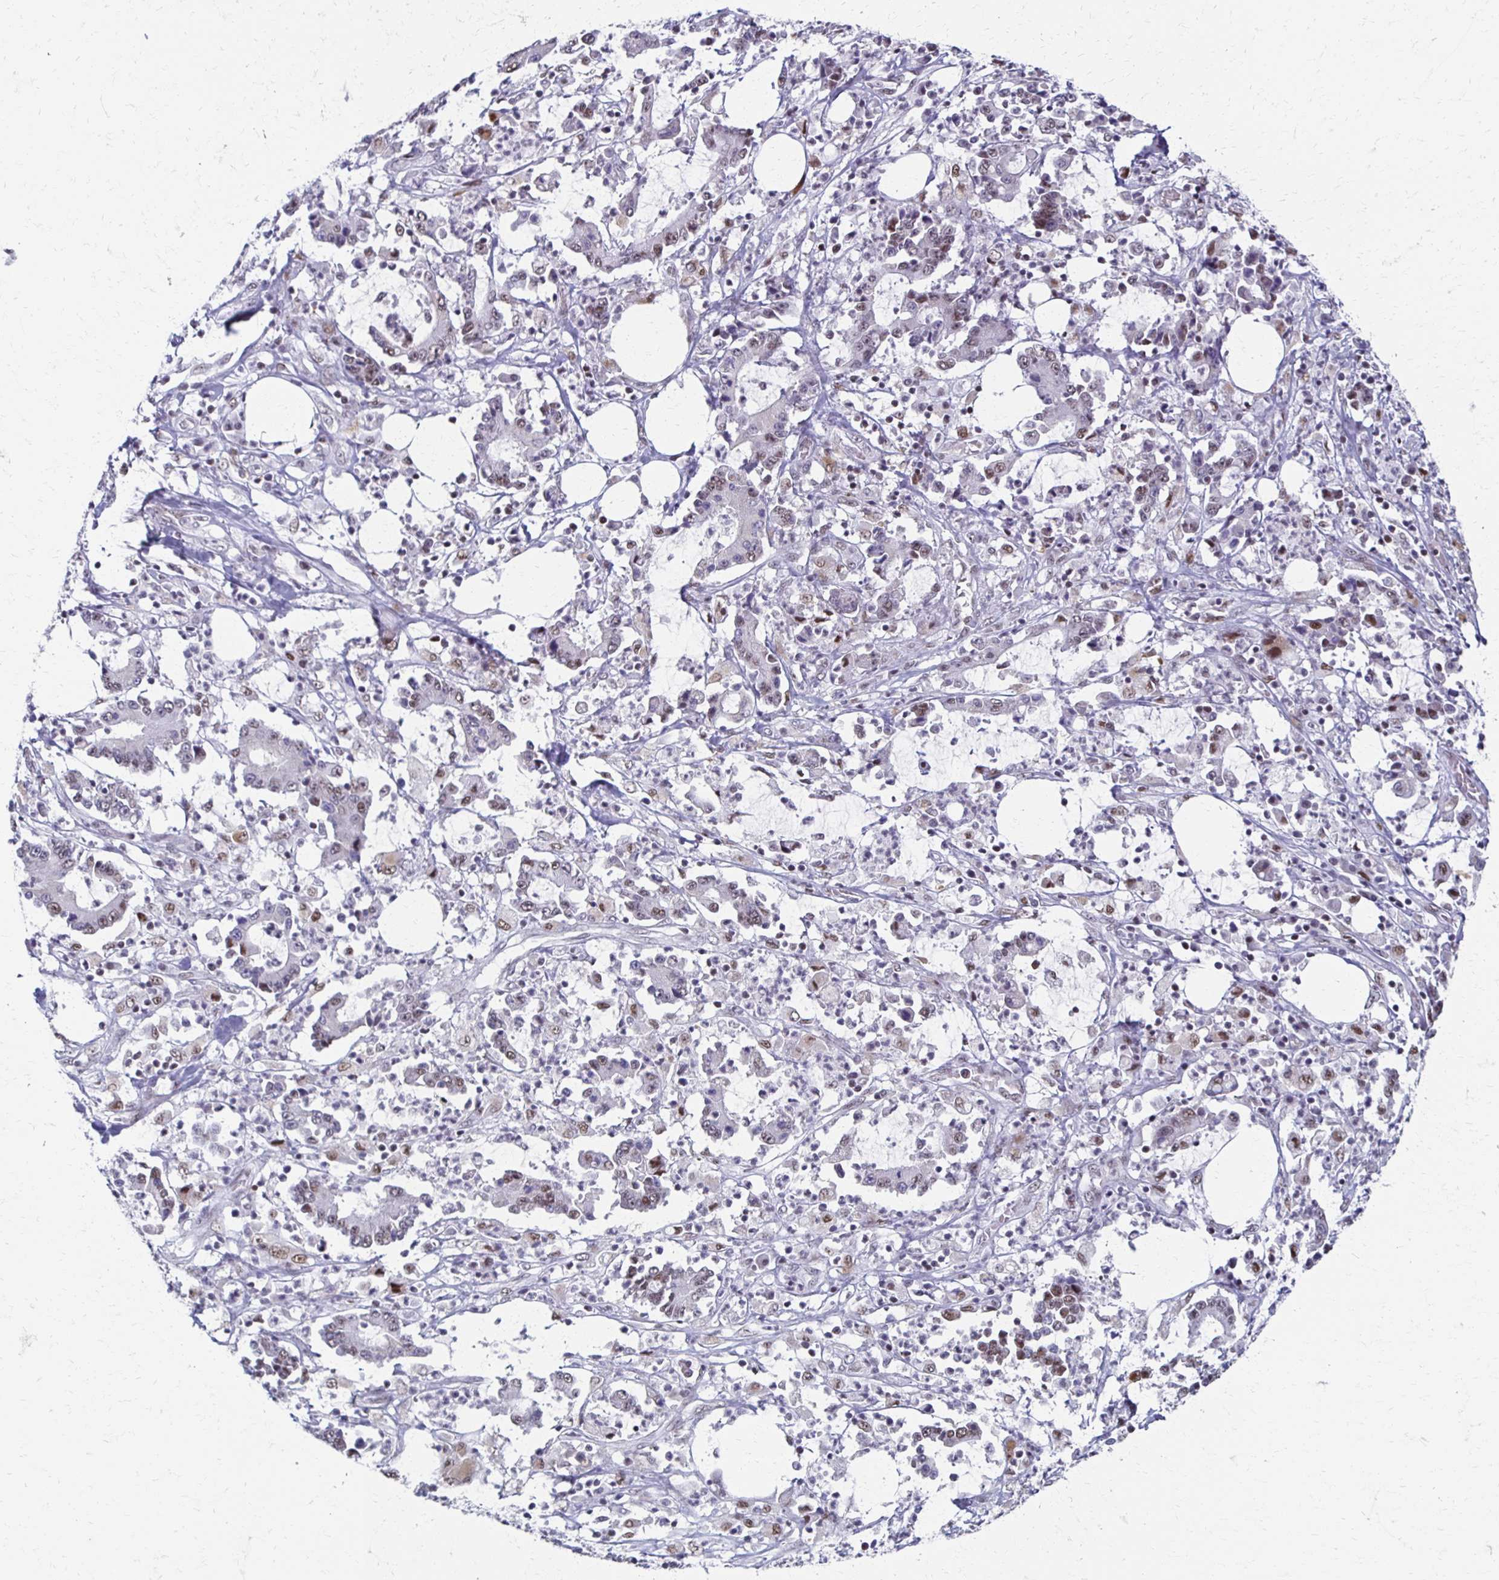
{"staining": {"intensity": "weak", "quantity": "25%-75%", "location": "nuclear"}, "tissue": "stomach cancer", "cell_type": "Tumor cells", "image_type": "cancer", "snomed": [{"axis": "morphology", "description": "Adenocarcinoma, NOS"}, {"axis": "topography", "description": "Stomach, upper"}], "caption": "Tumor cells show weak nuclear staining in approximately 25%-75% of cells in stomach cancer (adenocarcinoma). (DAB (3,3'-diaminobenzidine) = brown stain, brightfield microscopy at high magnification).", "gene": "IRF7", "patient": {"sex": "male", "age": 68}}